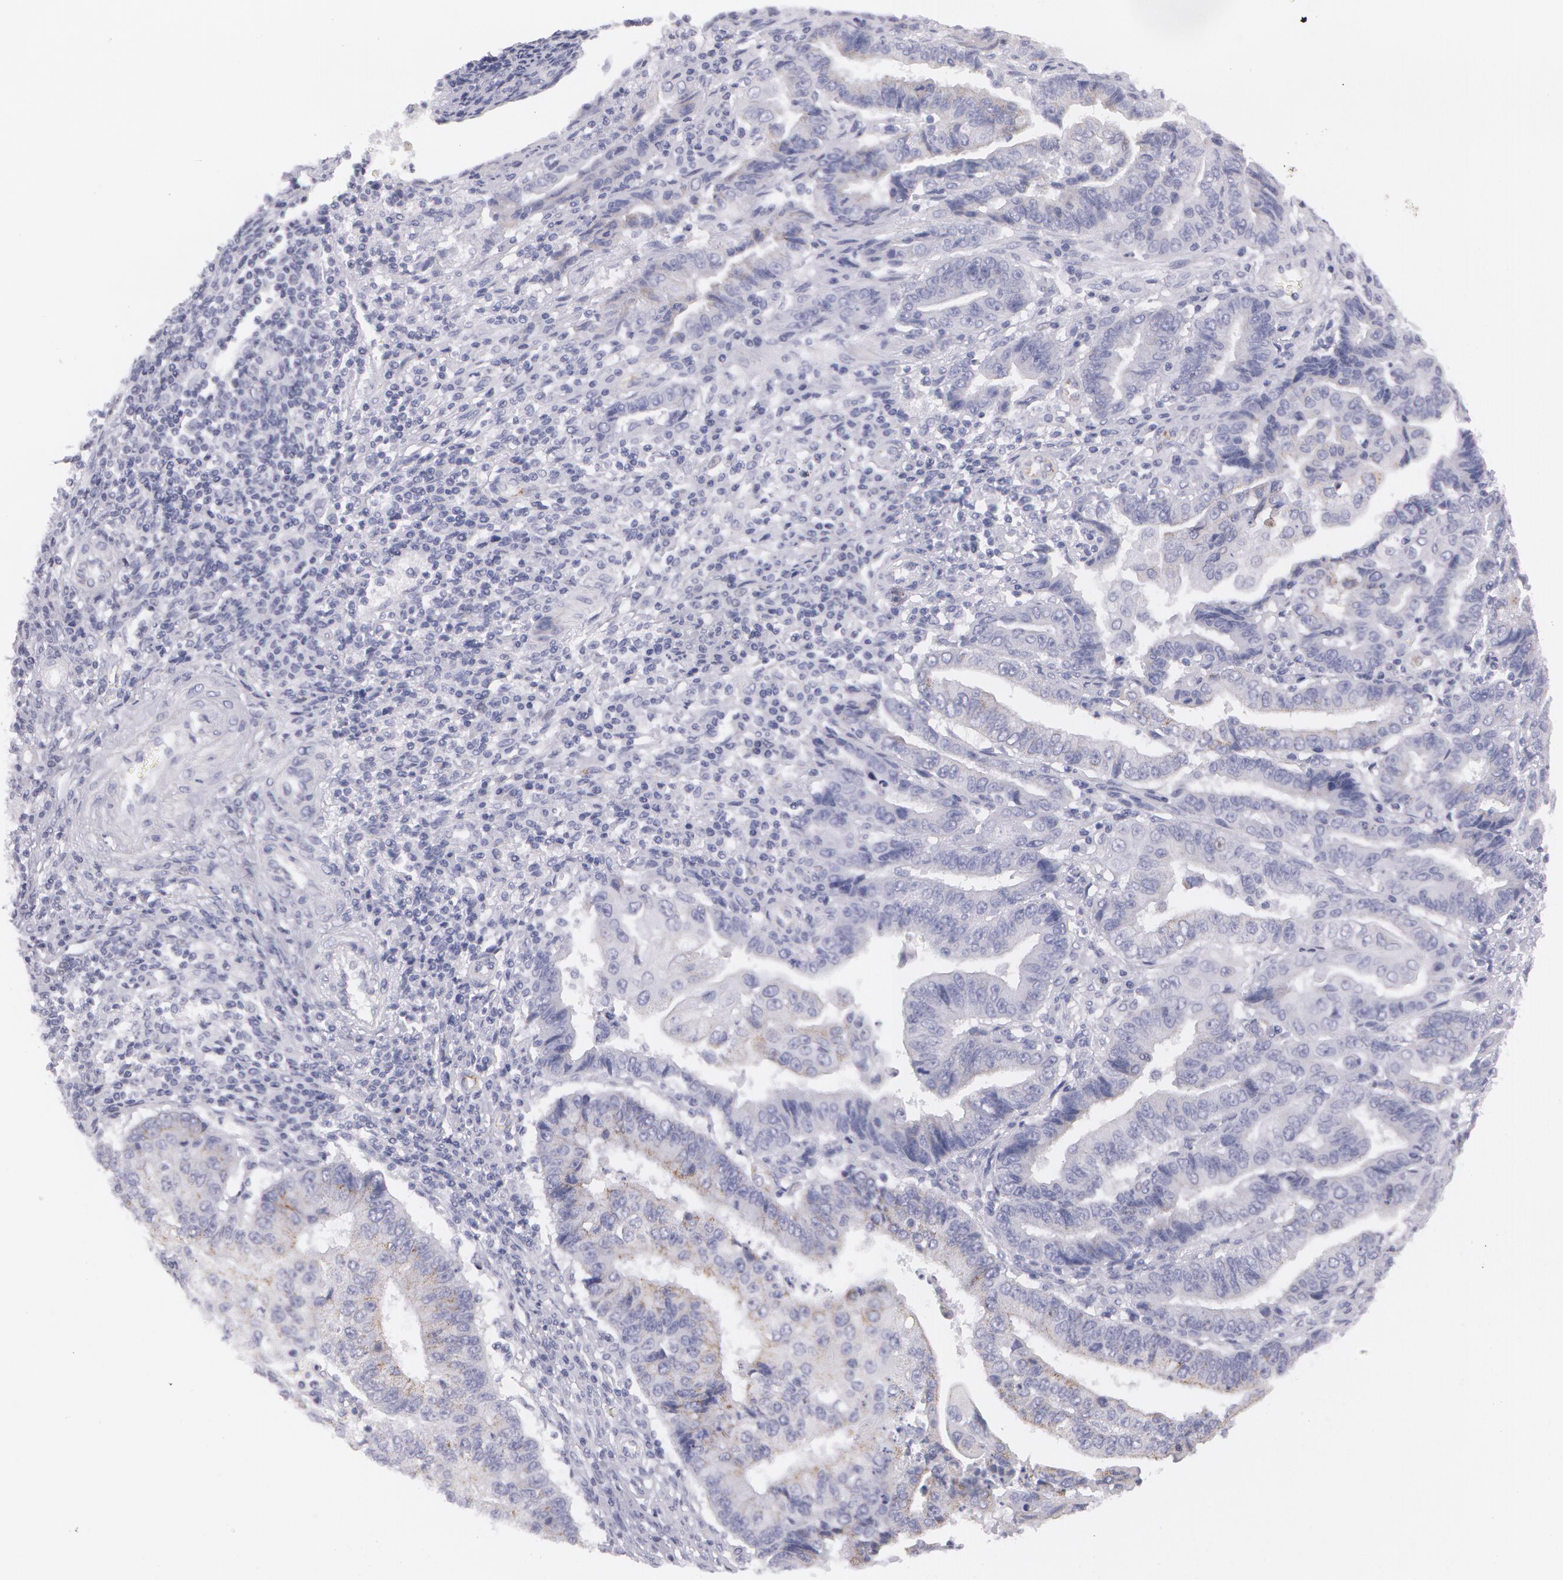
{"staining": {"intensity": "negative", "quantity": "none", "location": "none"}, "tissue": "endometrial cancer", "cell_type": "Tumor cells", "image_type": "cancer", "snomed": [{"axis": "morphology", "description": "Adenocarcinoma, NOS"}, {"axis": "topography", "description": "Endometrium"}], "caption": "This is an IHC micrograph of human endometrial adenocarcinoma. There is no expression in tumor cells.", "gene": "AMACR", "patient": {"sex": "female", "age": 75}}